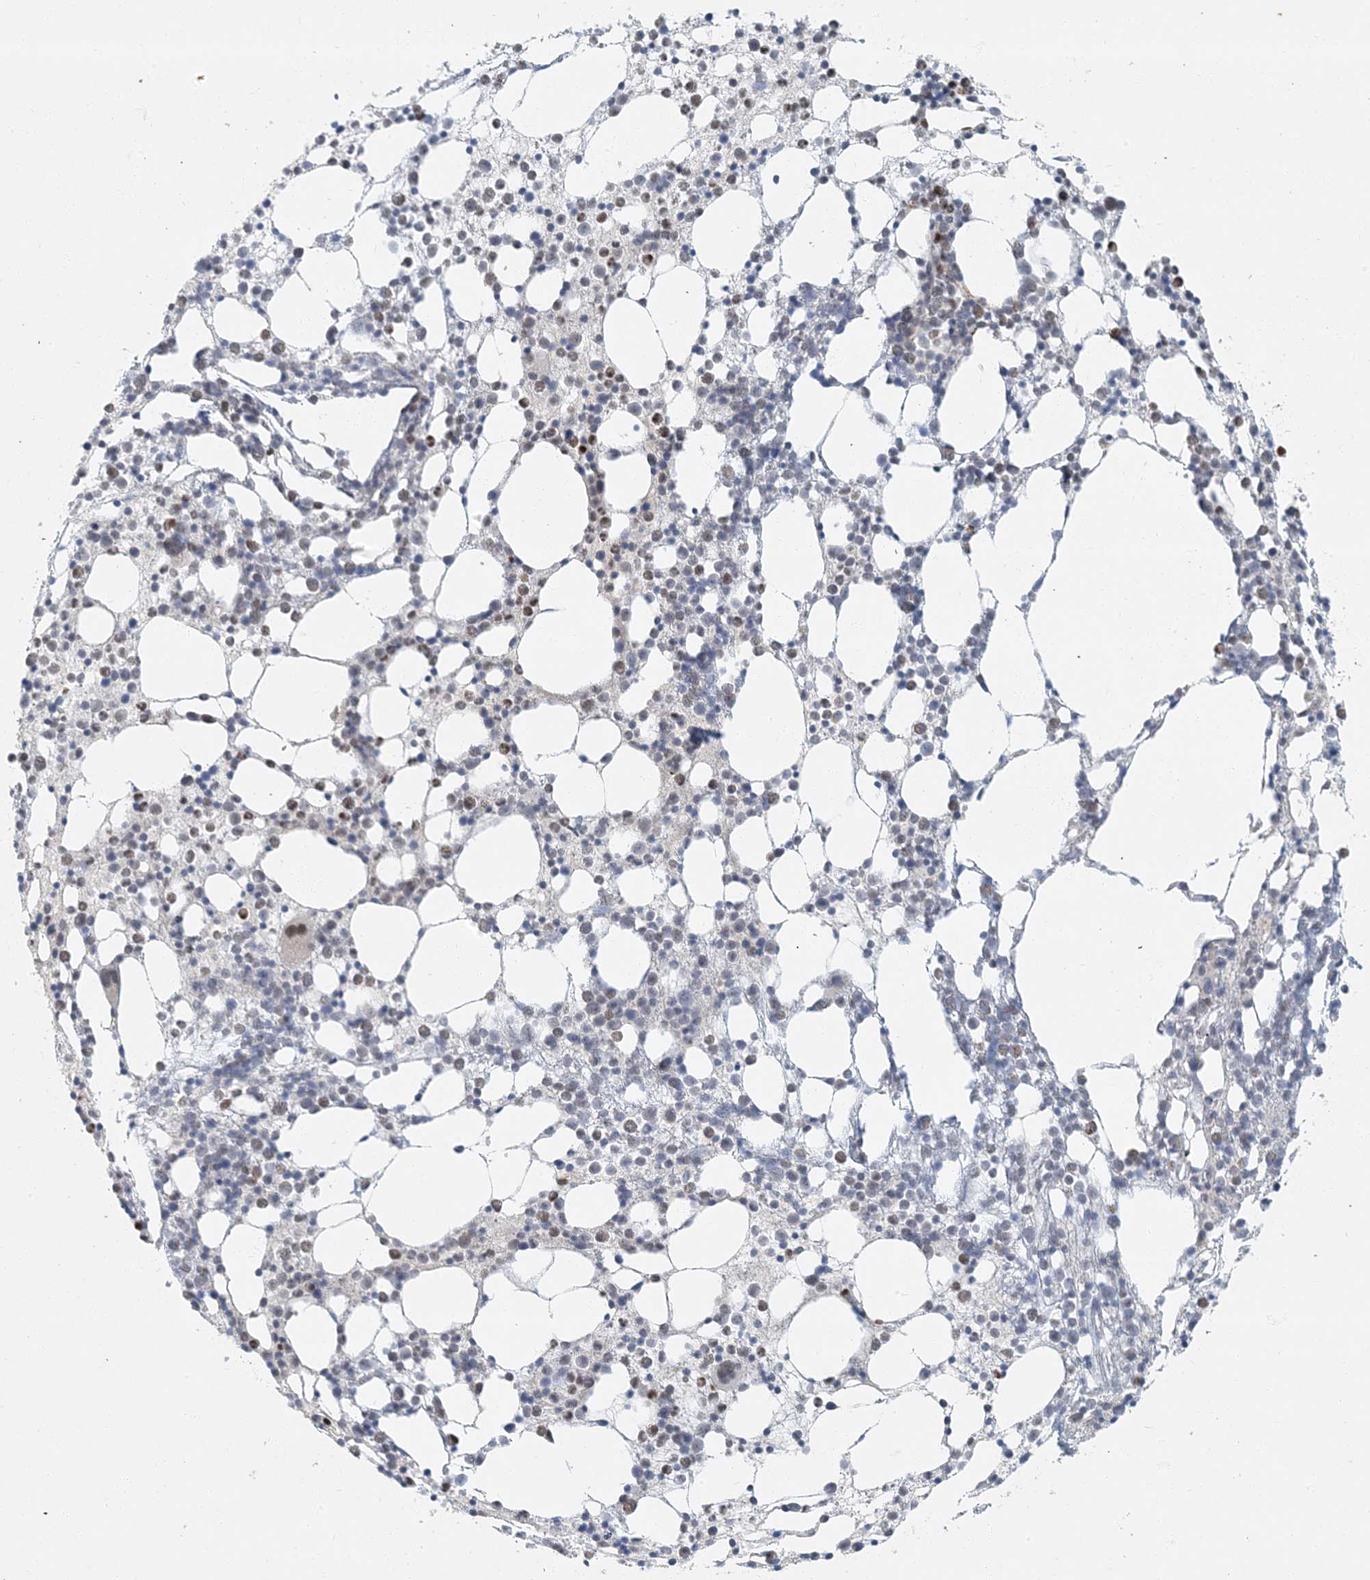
{"staining": {"intensity": "weak", "quantity": "<25%", "location": "nuclear"}, "tissue": "bone marrow", "cell_type": "Hematopoietic cells", "image_type": "normal", "snomed": [{"axis": "morphology", "description": "Normal tissue, NOS"}, {"axis": "topography", "description": "Bone marrow"}], "caption": "This is an immunohistochemistry image of unremarkable bone marrow. There is no expression in hematopoietic cells.", "gene": "AK9", "patient": {"sex": "female", "age": 57}}